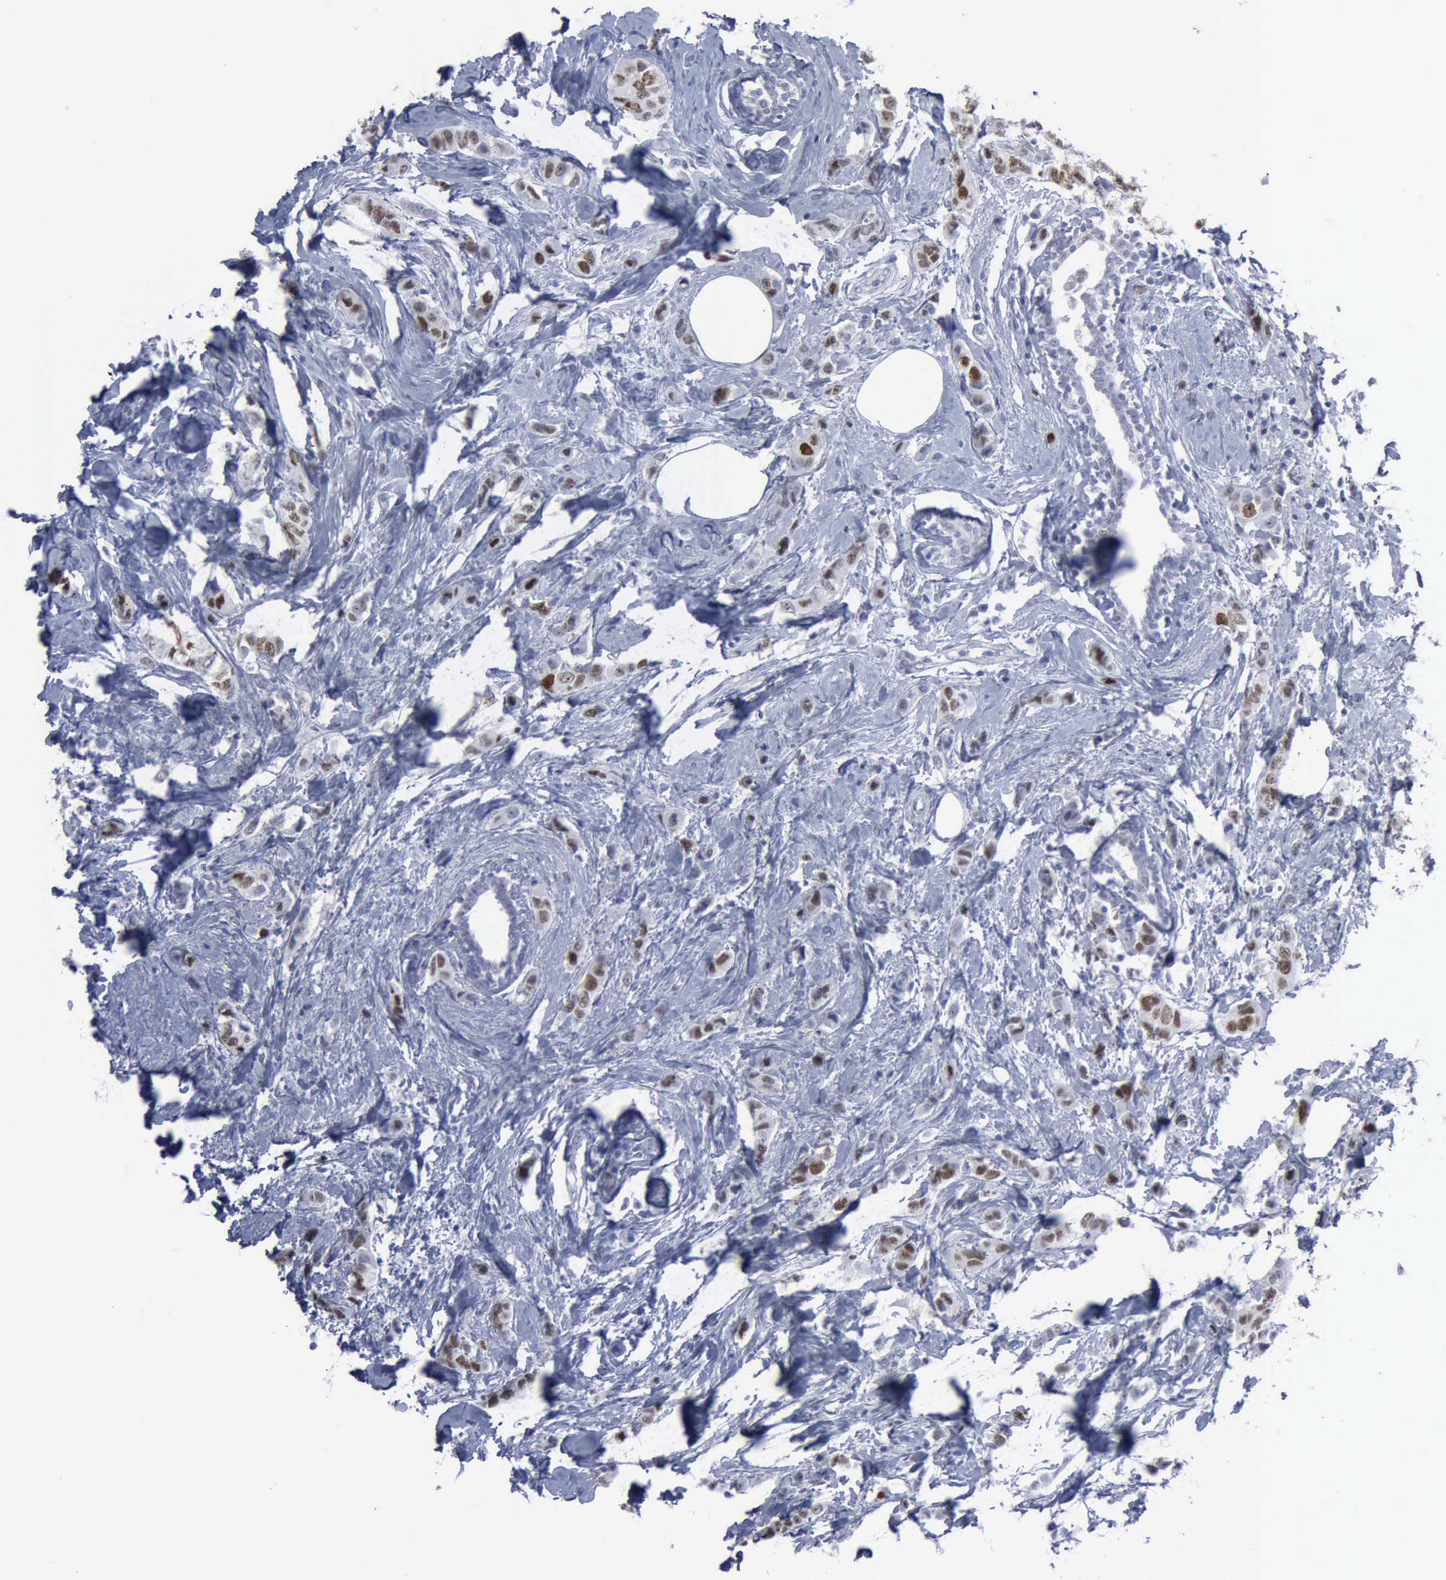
{"staining": {"intensity": "moderate", "quantity": "25%-75%", "location": "nuclear"}, "tissue": "breast cancer", "cell_type": "Tumor cells", "image_type": "cancer", "snomed": [{"axis": "morphology", "description": "Normal tissue, NOS"}, {"axis": "morphology", "description": "Duct carcinoma"}, {"axis": "topography", "description": "Breast"}], "caption": "IHC histopathology image of breast cancer stained for a protein (brown), which reveals medium levels of moderate nuclear expression in approximately 25%-75% of tumor cells.", "gene": "MCM5", "patient": {"sex": "female", "age": 50}}